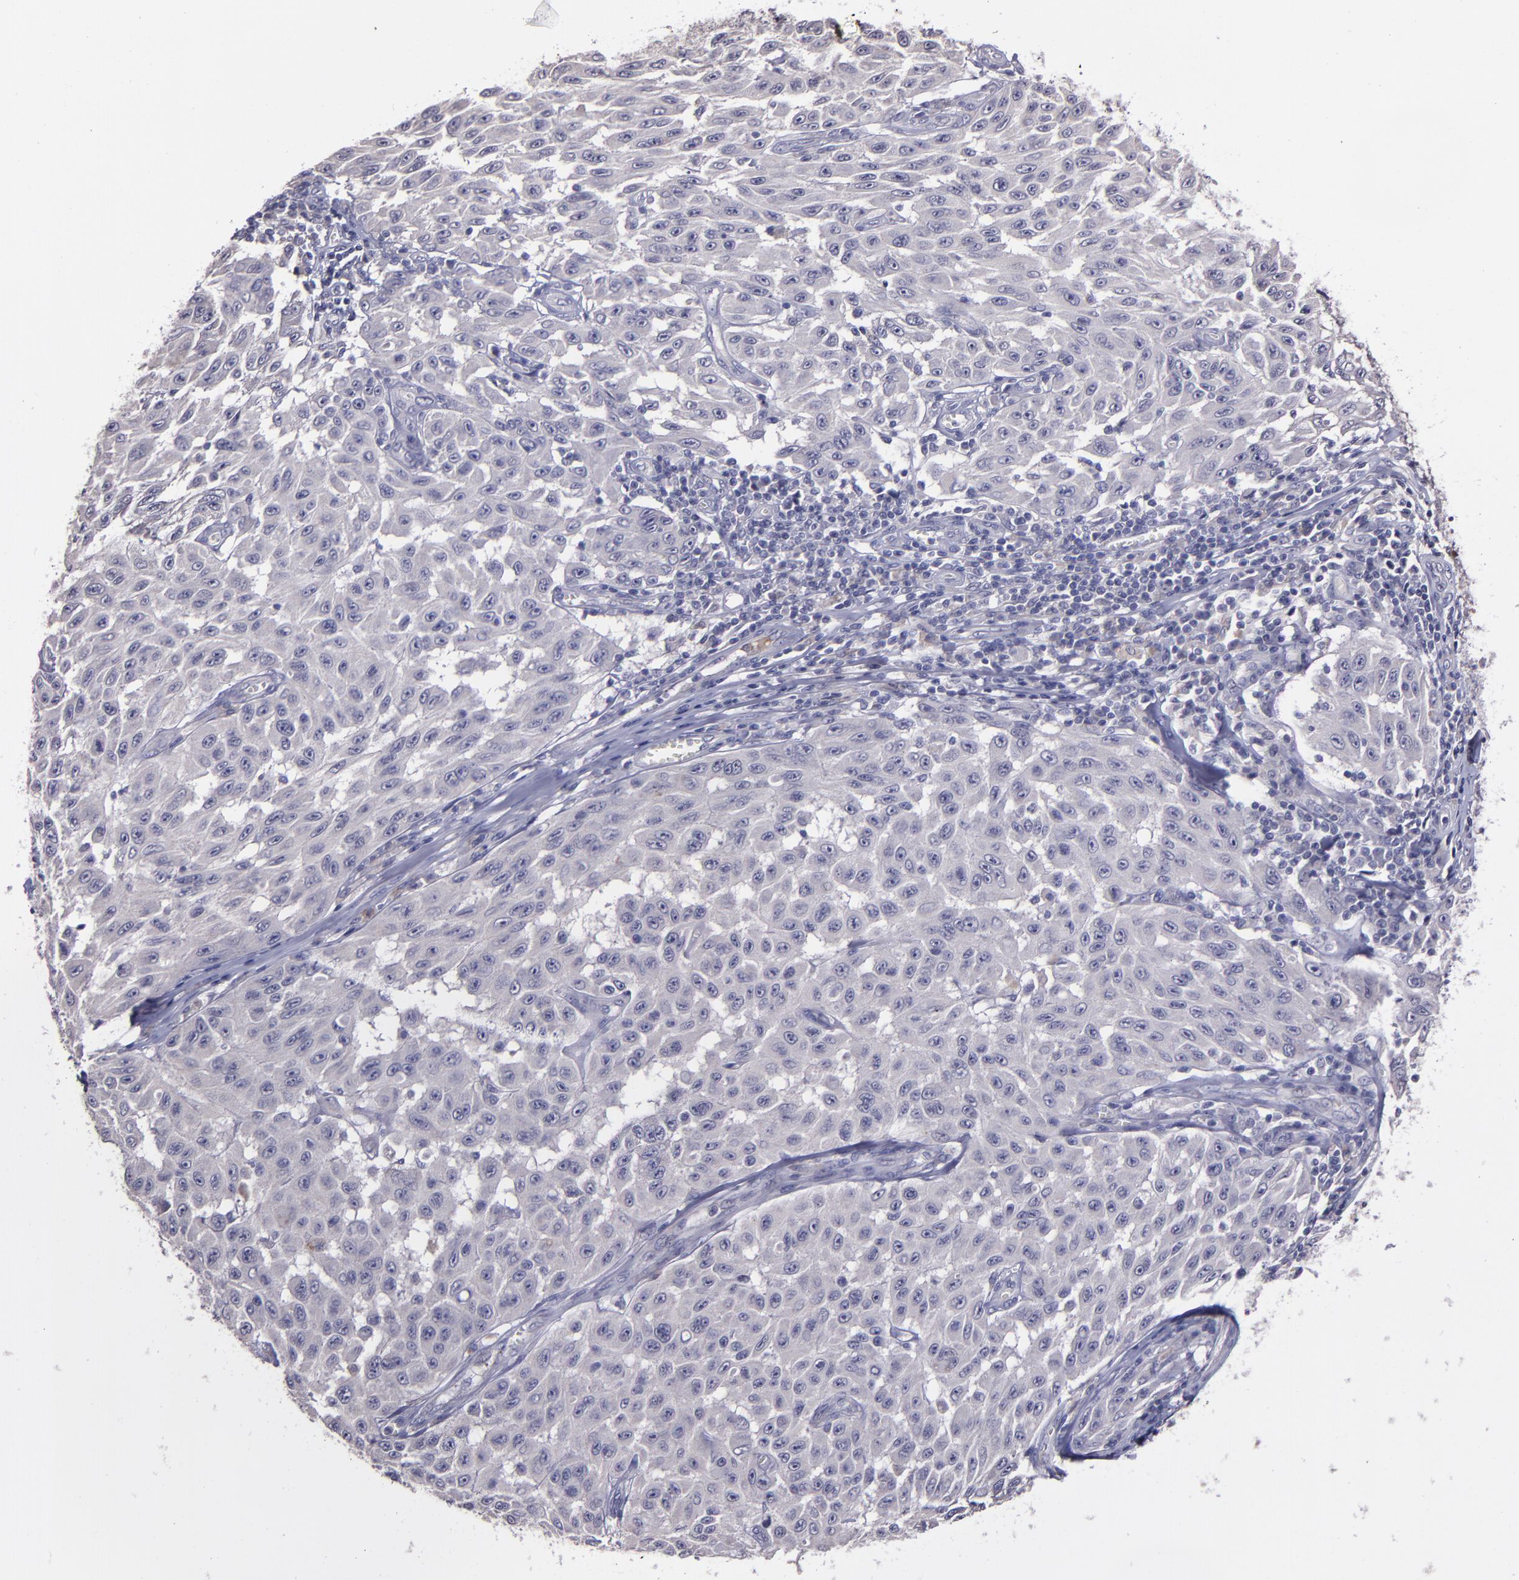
{"staining": {"intensity": "negative", "quantity": "none", "location": "none"}, "tissue": "melanoma", "cell_type": "Tumor cells", "image_type": "cancer", "snomed": [{"axis": "morphology", "description": "Malignant melanoma, NOS"}, {"axis": "topography", "description": "Skin"}], "caption": "Melanoma stained for a protein using immunohistochemistry displays no expression tumor cells.", "gene": "MASP1", "patient": {"sex": "male", "age": 30}}